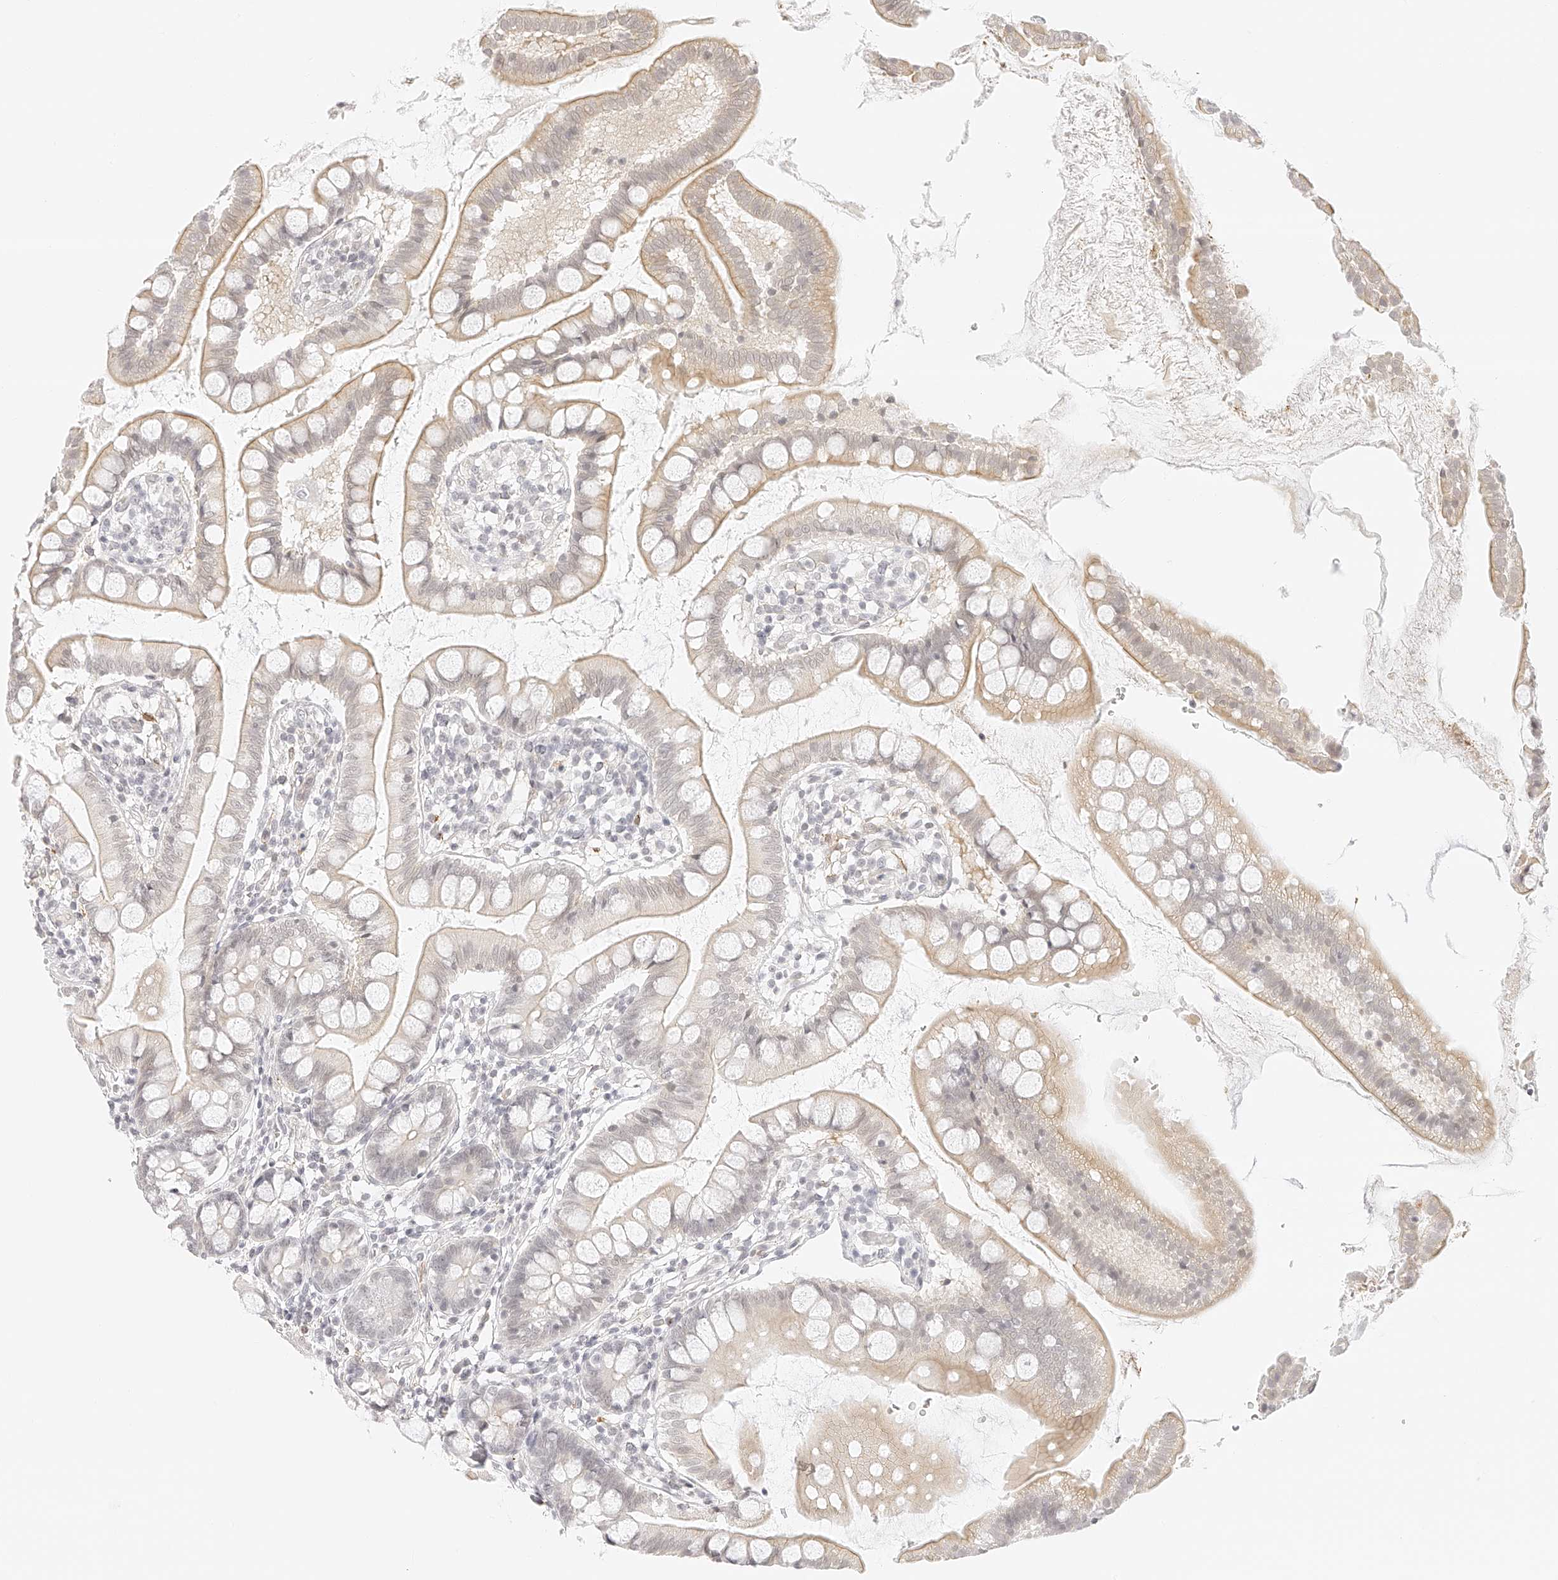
{"staining": {"intensity": "weak", "quantity": "25%-75%", "location": "cytoplasmic/membranous"}, "tissue": "small intestine", "cell_type": "Glandular cells", "image_type": "normal", "snomed": [{"axis": "morphology", "description": "Normal tissue, NOS"}, {"axis": "topography", "description": "Small intestine"}], "caption": "This photomicrograph exhibits IHC staining of benign small intestine, with low weak cytoplasmic/membranous staining in approximately 25%-75% of glandular cells.", "gene": "ZFP69", "patient": {"sex": "female", "age": 84}}